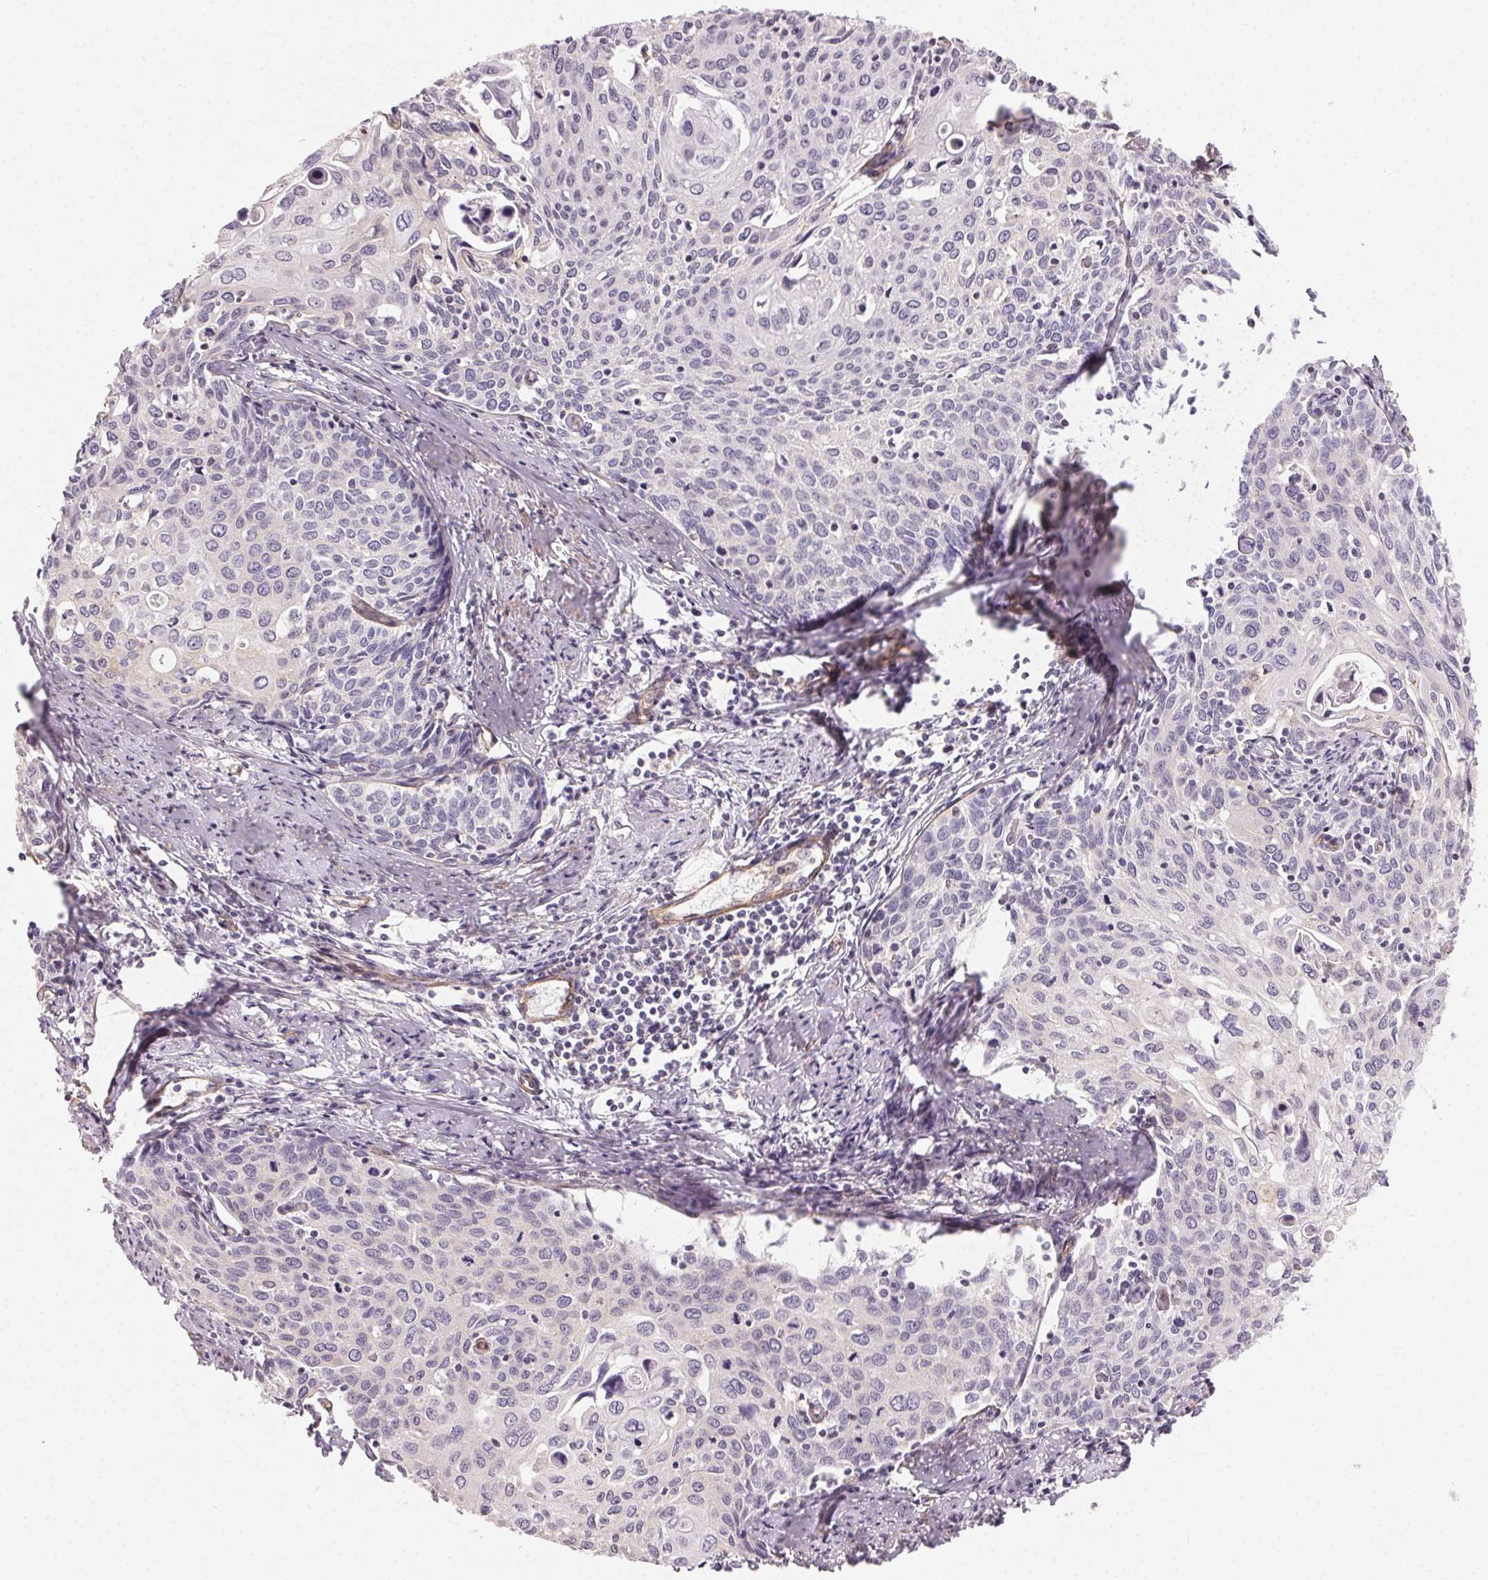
{"staining": {"intensity": "negative", "quantity": "none", "location": "none"}, "tissue": "cervical cancer", "cell_type": "Tumor cells", "image_type": "cancer", "snomed": [{"axis": "morphology", "description": "Squamous cell carcinoma, NOS"}, {"axis": "topography", "description": "Cervix"}], "caption": "An image of human cervical squamous cell carcinoma is negative for staining in tumor cells. (Immunohistochemistry, brightfield microscopy, high magnification).", "gene": "PLA2G4F", "patient": {"sex": "female", "age": 62}}